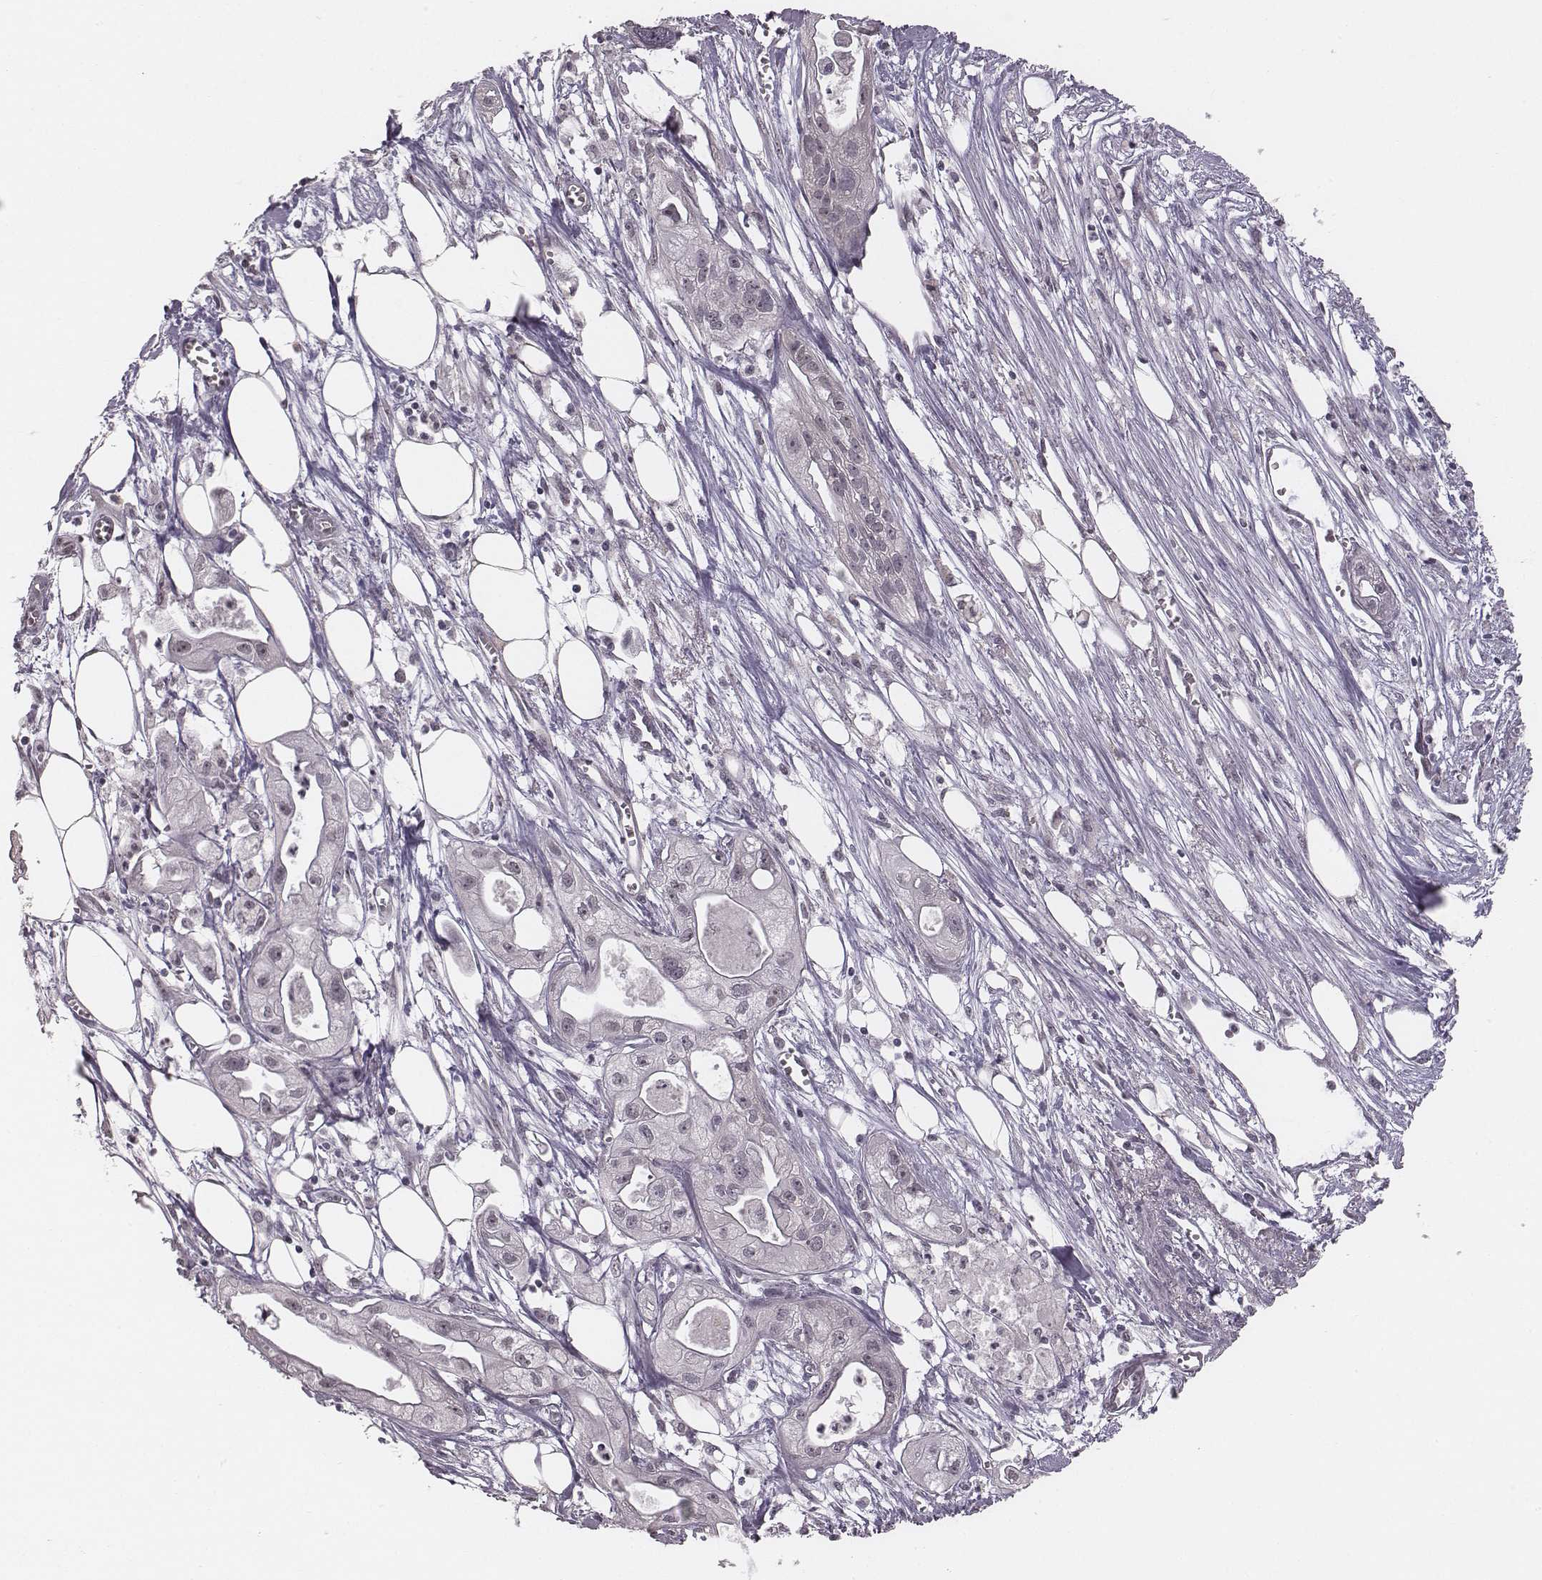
{"staining": {"intensity": "negative", "quantity": "none", "location": "none"}, "tissue": "pancreatic cancer", "cell_type": "Tumor cells", "image_type": "cancer", "snomed": [{"axis": "morphology", "description": "Adenocarcinoma, NOS"}, {"axis": "topography", "description": "Pancreas"}], "caption": "Immunohistochemistry (IHC) histopathology image of neoplastic tissue: human adenocarcinoma (pancreatic) stained with DAB (3,3'-diaminobenzidine) demonstrates no significant protein staining in tumor cells.", "gene": "RPGRIP1", "patient": {"sex": "male", "age": 70}}